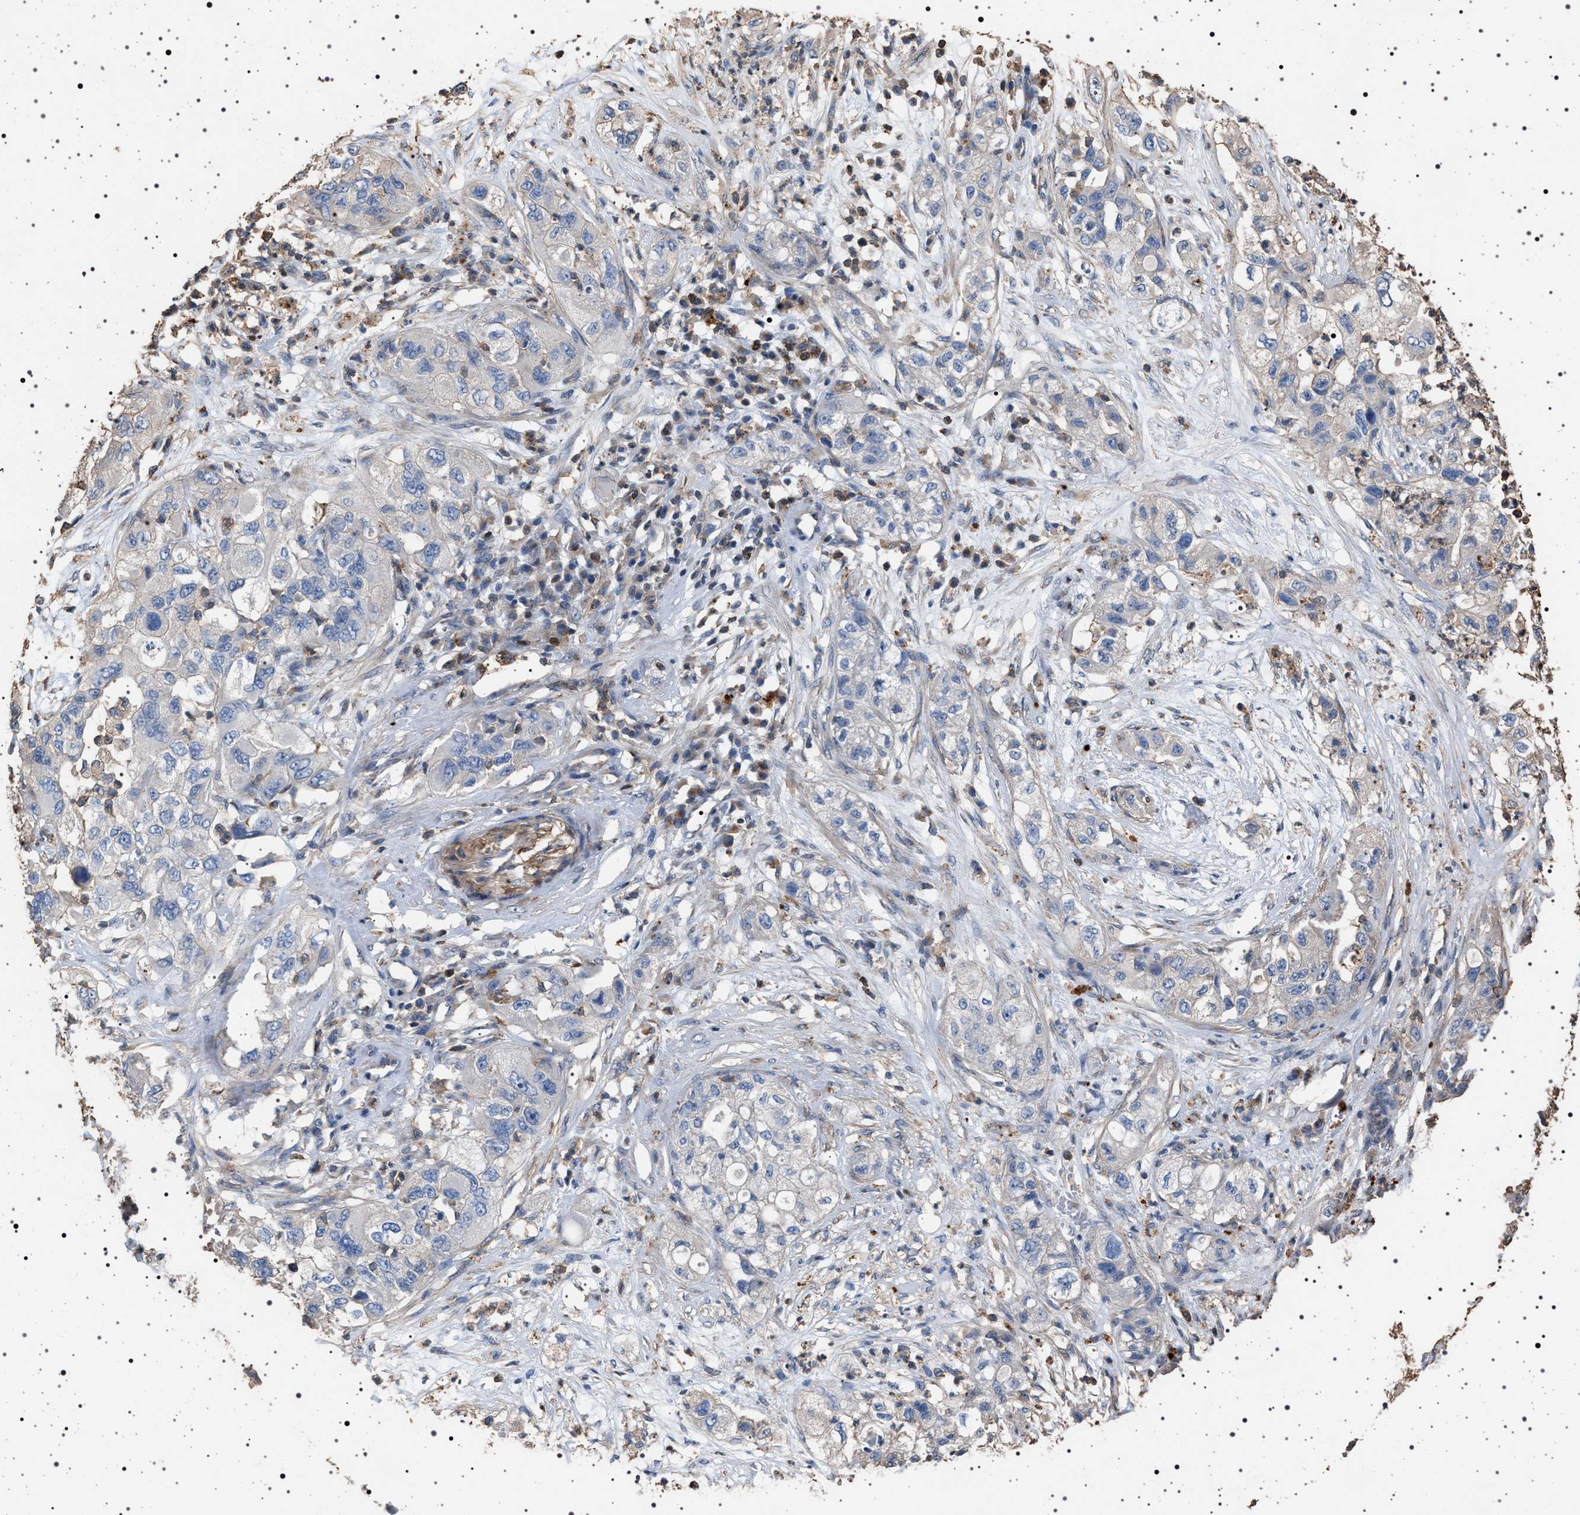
{"staining": {"intensity": "negative", "quantity": "none", "location": "none"}, "tissue": "pancreatic cancer", "cell_type": "Tumor cells", "image_type": "cancer", "snomed": [{"axis": "morphology", "description": "Adenocarcinoma, NOS"}, {"axis": "topography", "description": "Pancreas"}], "caption": "Immunohistochemical staining of human pancreatic cancer (adenocarcinoma) exhibits no significant expression in tumor cells. The staining was performed using DAB to visualize the protein expression in brown, while the nuclei were stained in blue with hematoxylin (Magnification: 20x).", "gene": "SMAP2", "patient": {"sex": "female", "age": 78}}